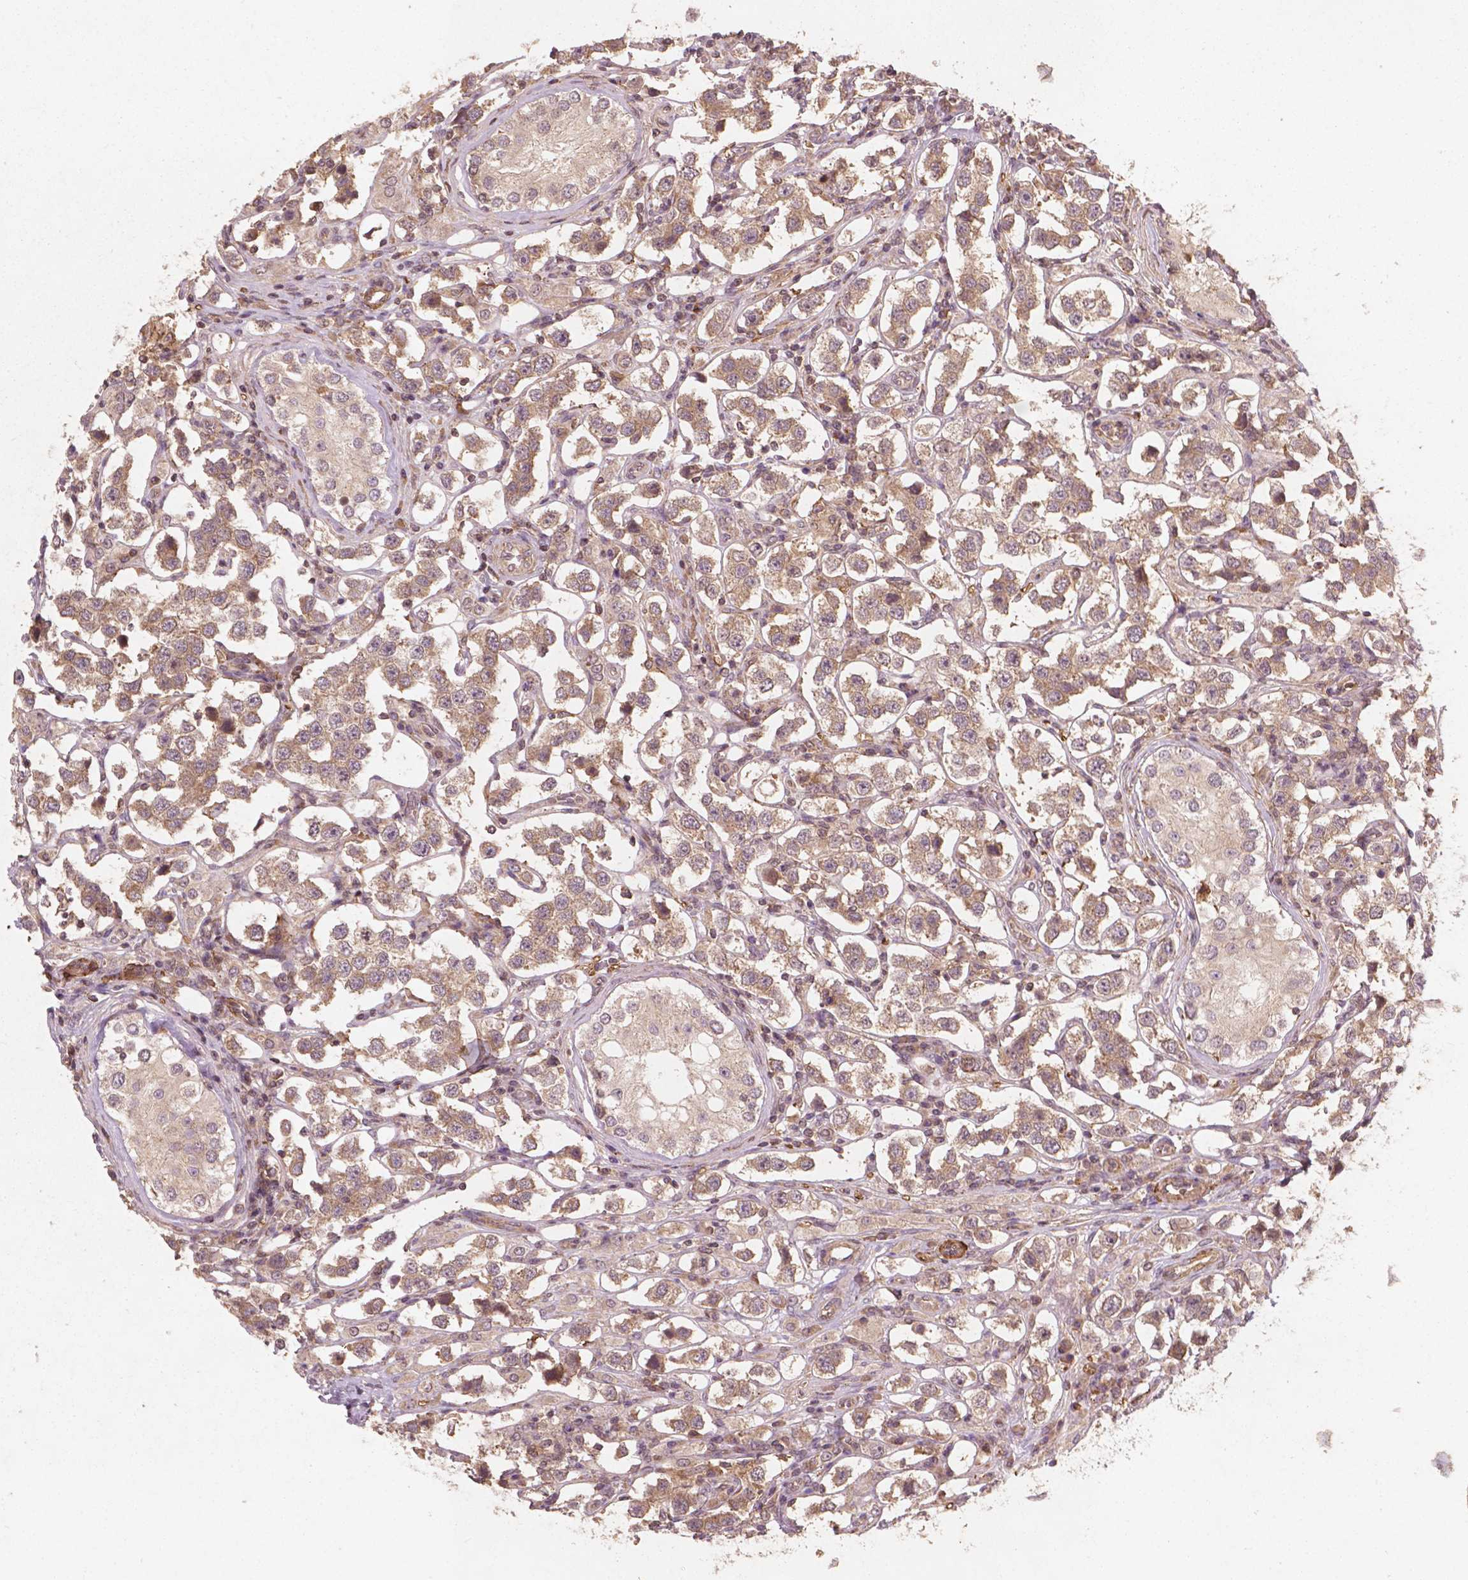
{"staining": {"intensity": "weak", "quantity": ">75%", "location": "cytoplasmic/membranous"}, "tissue": "testis cancer", "cell_type": "Tumor cells", "image_type": "cancer", "snomed": [{"axis": "morphology", "description": "Seminoma, NOS"}, {"axis": "topography", "description": "Testis"}], "caption": "A low amount of weak cytoplasmic/membranous expression is seen in approximately >75% of tumor cells in testis cancer (seminoma) tissue.", "gene": "CYFIP2", "patient": {"sex": "male", "age": 37}}